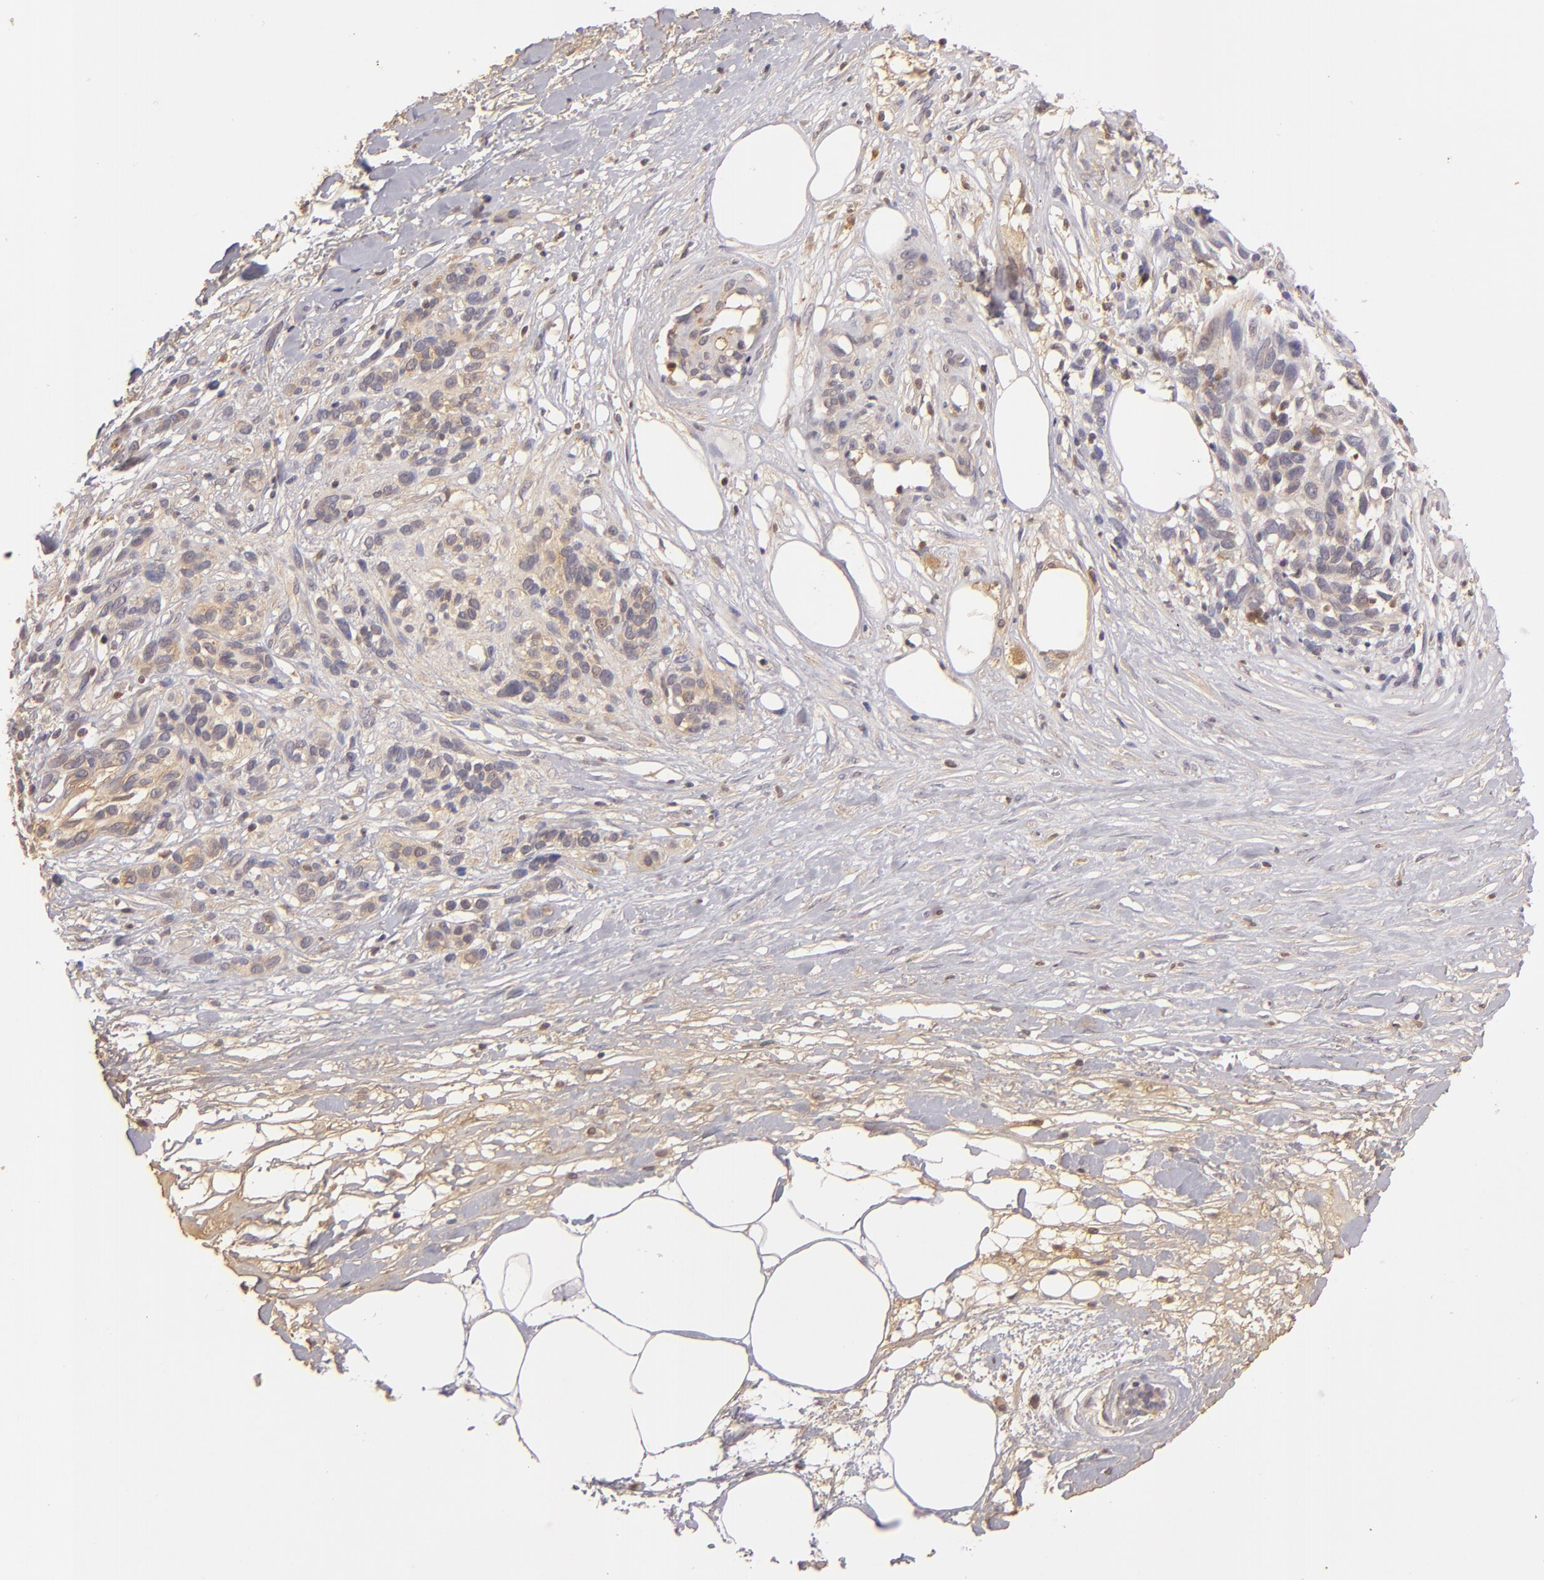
{"staining": {"intensity": "moderate", "quantity": ">75%", "location": "cytoplasmic/membranous"}, "tissue": "melanoma", "cell_type": "Tumor cells", "image_type": "cancer", "snomed": [{"axis": "morphology", "description": "Malignant melanoma, NOS"}, {"axis": "topography", "description": "Skin"}], "caption": "Immunohistochemical staining of malignant melanoma shows medium levels of moderate cytoplasmic/membranous expression in about >75% of tumor cells.", "gene": "PRKCD", "patient": {"sex": "female", "age": 85}}